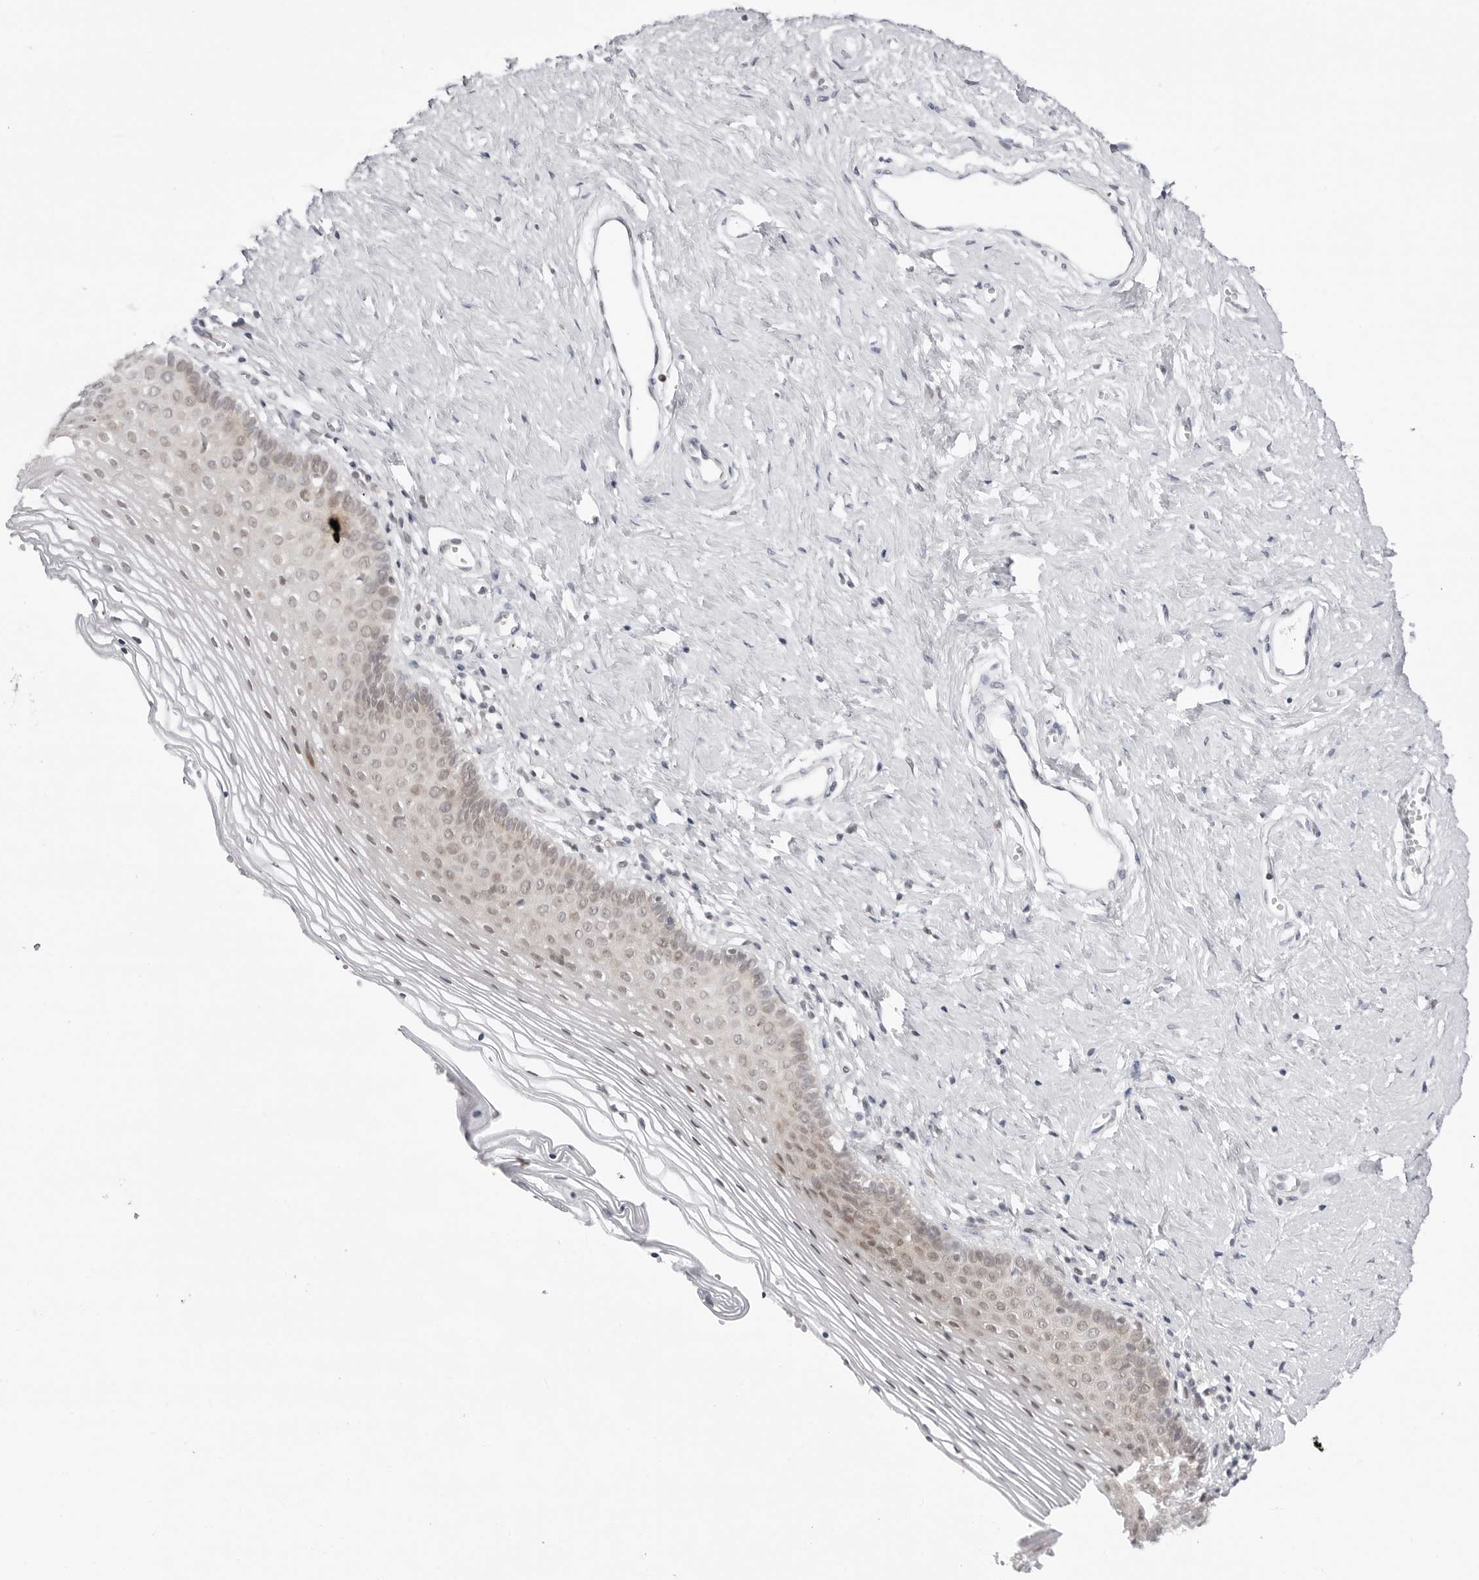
{"staining": {"intensity": "moderate", "quantity": "25%-75%", "location": "nuclear"}, "tissue": "vagina", "cell_type": "Squamous epithelial cells", "image_type": "normal", "snomed": [{"axis": "morphology", "description": "Normal tissue, NOS"}, {"axis": "topography", "description": "Vagina"}], "caption": "A brown stain shows moderate nuclear staining of a protein in squamous epithelial cells of benign human vagina.", "gene": "PPP2R5C", "patient": {"sex": "female", "age": 32}}